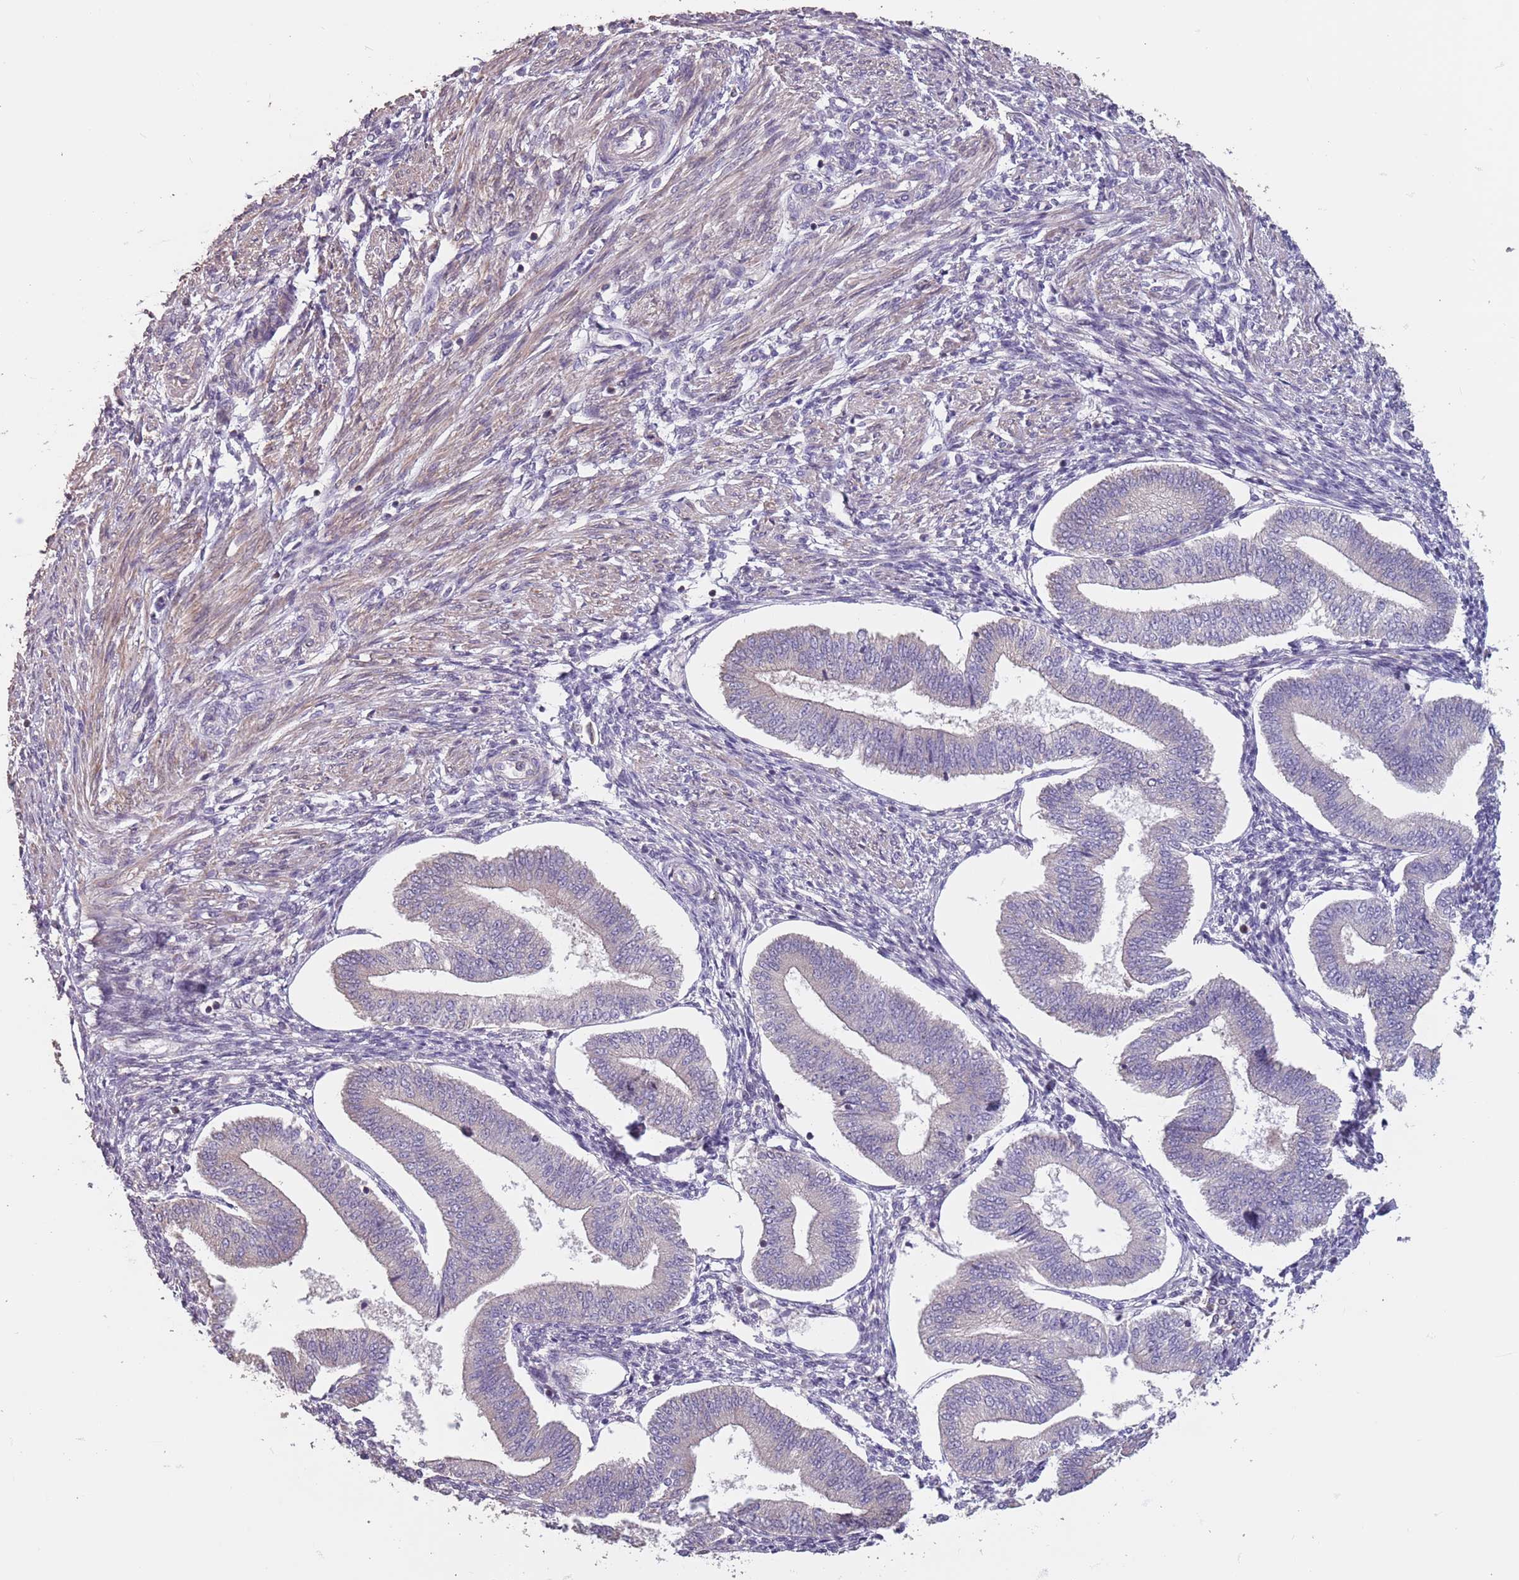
{"staining": {"intensity": "negative", "quantity": "none", "location": "none"}, "tissue": "endometrium", "cell_type": "Cells in endometrial stroma", "image_type": "normal", "snomed": [{"axis": "morphology", "description": "Normal tissue, NOS"}, {"axis": "topography", "description": "Endometrium"}], "caption": "An image of human endometrium is negative for staining in cells in endometrial stroma. The staining is performed using DAB brown chromogen with nuclei counter-stained in using hematoxylin.", "gene": "MBD3L1", "patient": {"sex": "female", "age": 34}}